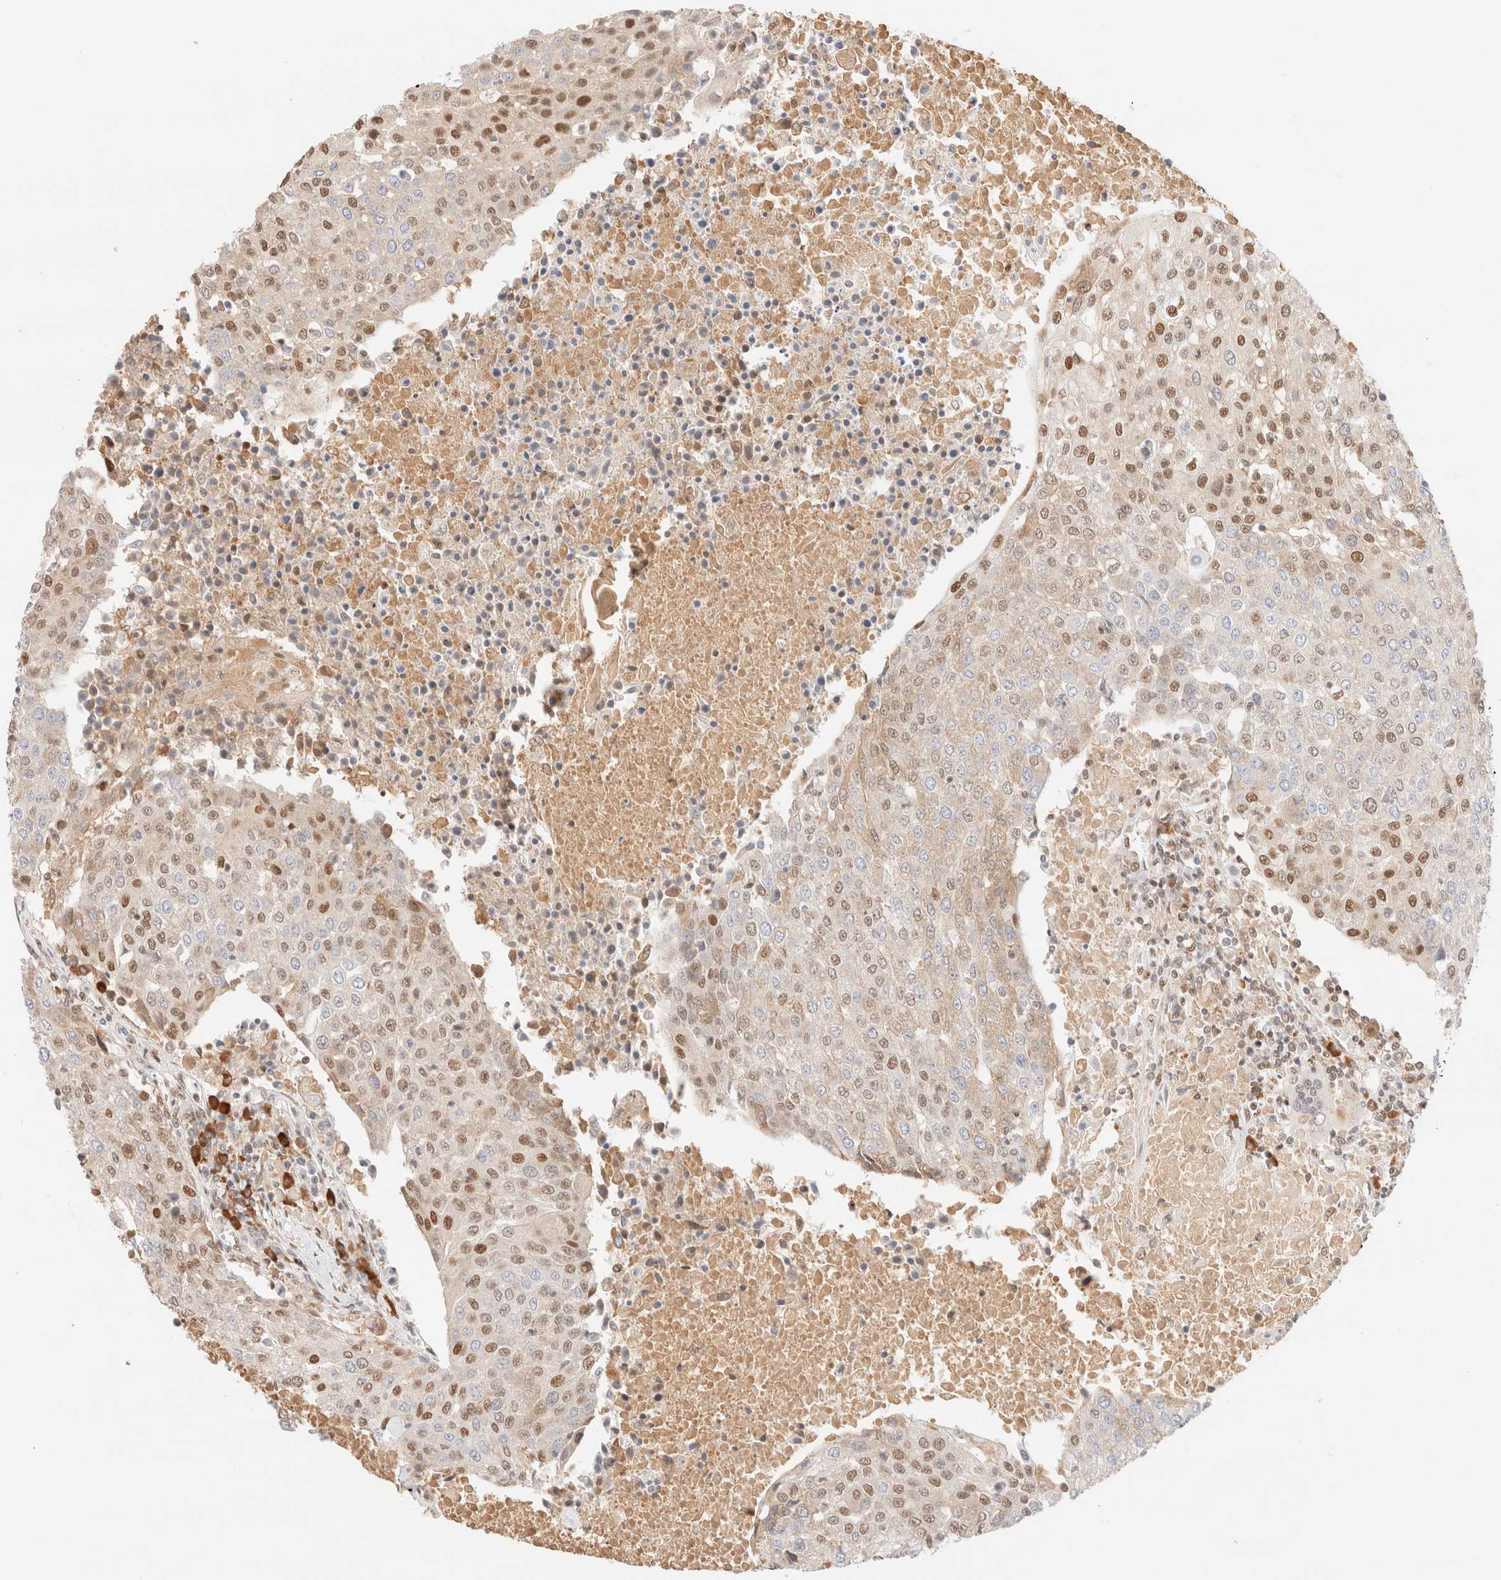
{"staining": {"intensity": "moderate", "quantity": ">75%", "location": "nuclear"}, "tissue": "urothelial cancer", "cell_type": "Tumor cells", "image_type": "cancer", "snomed": [{"axis": "morphology", "description": "Urothelial carcinoma, High grade"}, {"axis": "topography", "description": "Urinary bladder"}], "caption": "DAB (3,3'-diaminobenzidine) immunohistochemical staining of human urothelial carcinoma (high-grade) demonstrates moderate nuclear protein staining in about >75% of tumor cells.", "gene": "CIC", "patient": {"sex": "female", "age": 85}}